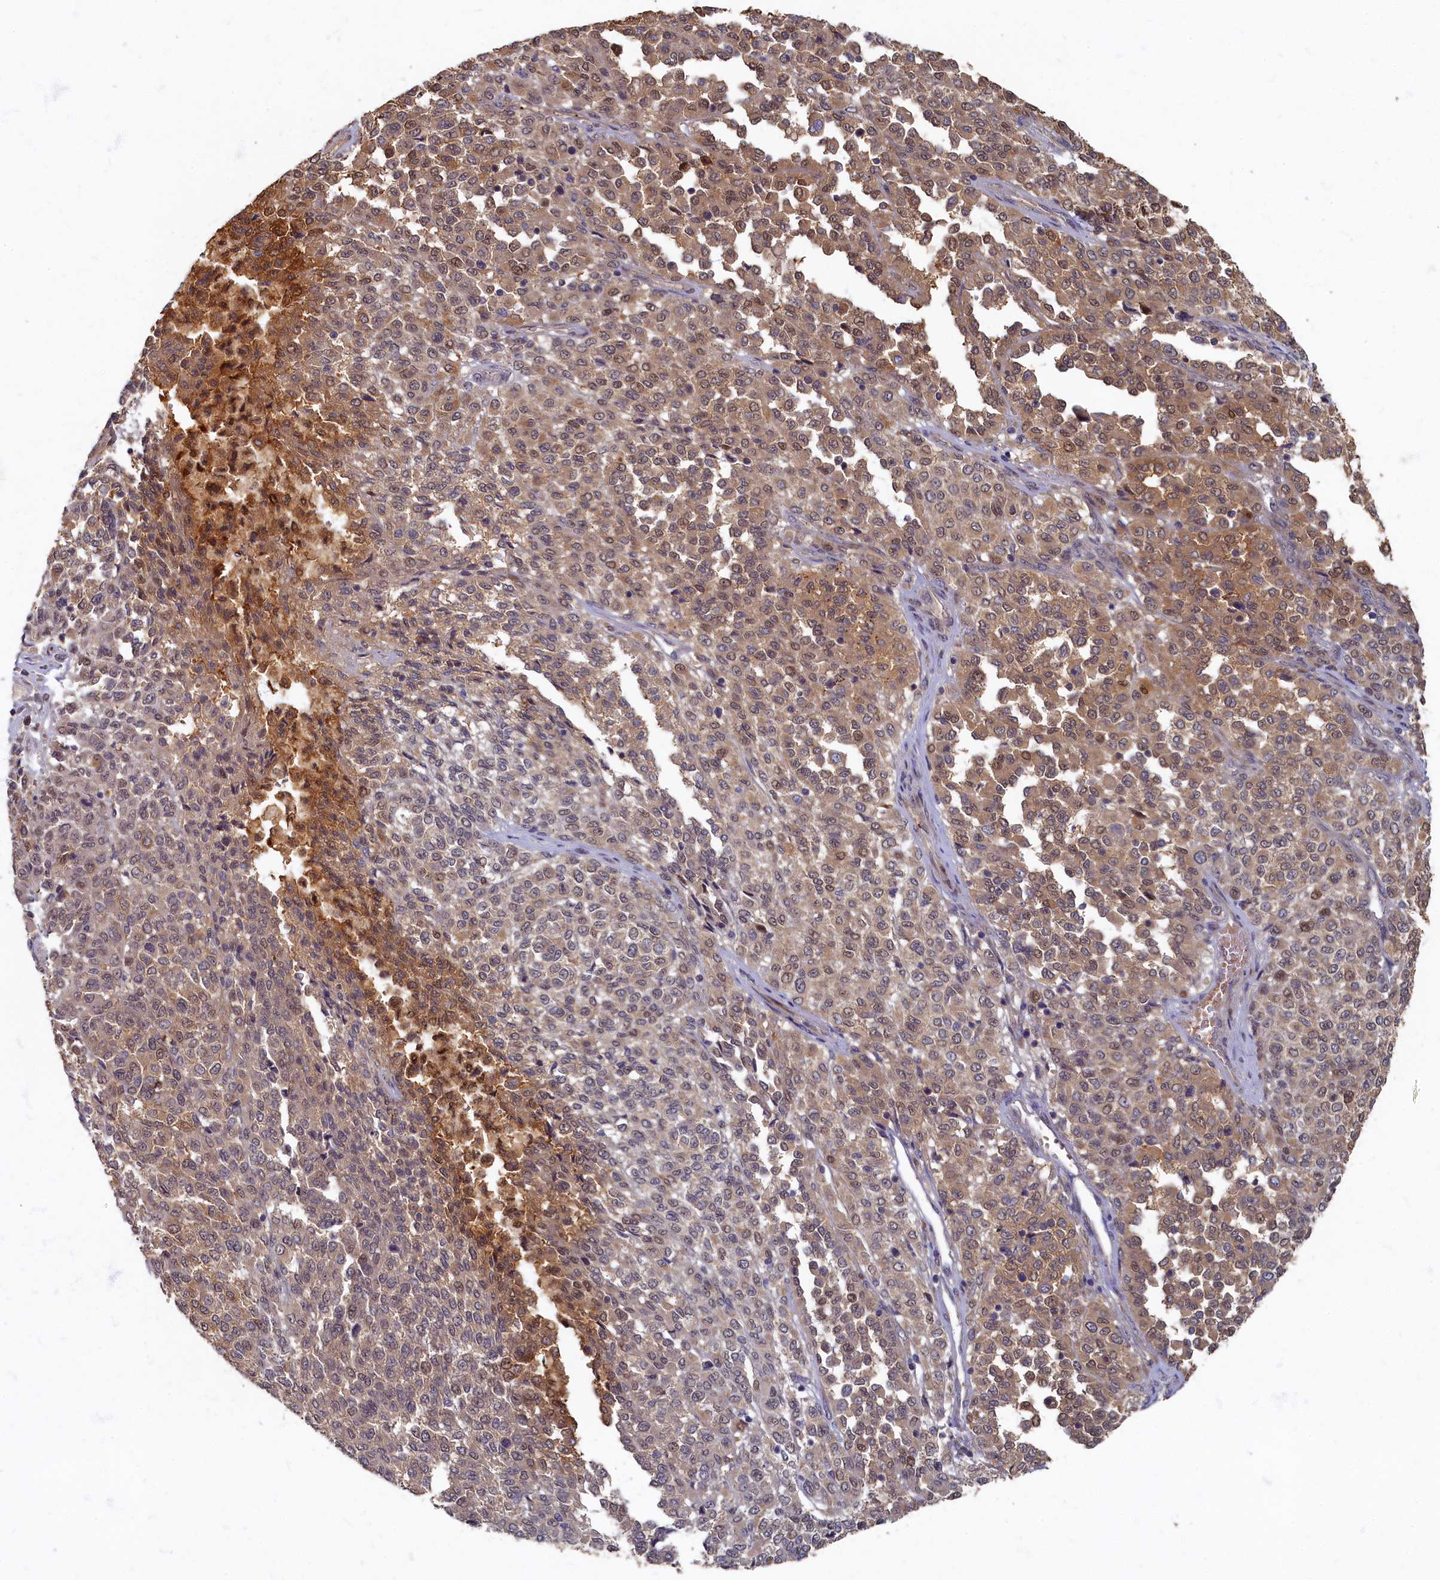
{"staining": {"intensity": "moderate", "quantity": "25%-75%", "location": "cytoplasmic/membranous,nuclear"}, "tissue": "melanoma", "cell_type": "Tumor cells", "image_type": "cancer", "snomed": [{"axis": "morphology", "description": "Malignant melanoma, Metastatic site"}, {"axis": "topography", "description": "Pancreas"}], "caption": "Immunohistochemical staining of malignant melanoma (metastatic site) reveals medium levels of moderate cytoplasmic/membranous and nuclear protein positivity in about 25%-75% of tumor cells.", "gene": "HUNK", "patient": {"sex": "female", "age": 30}}